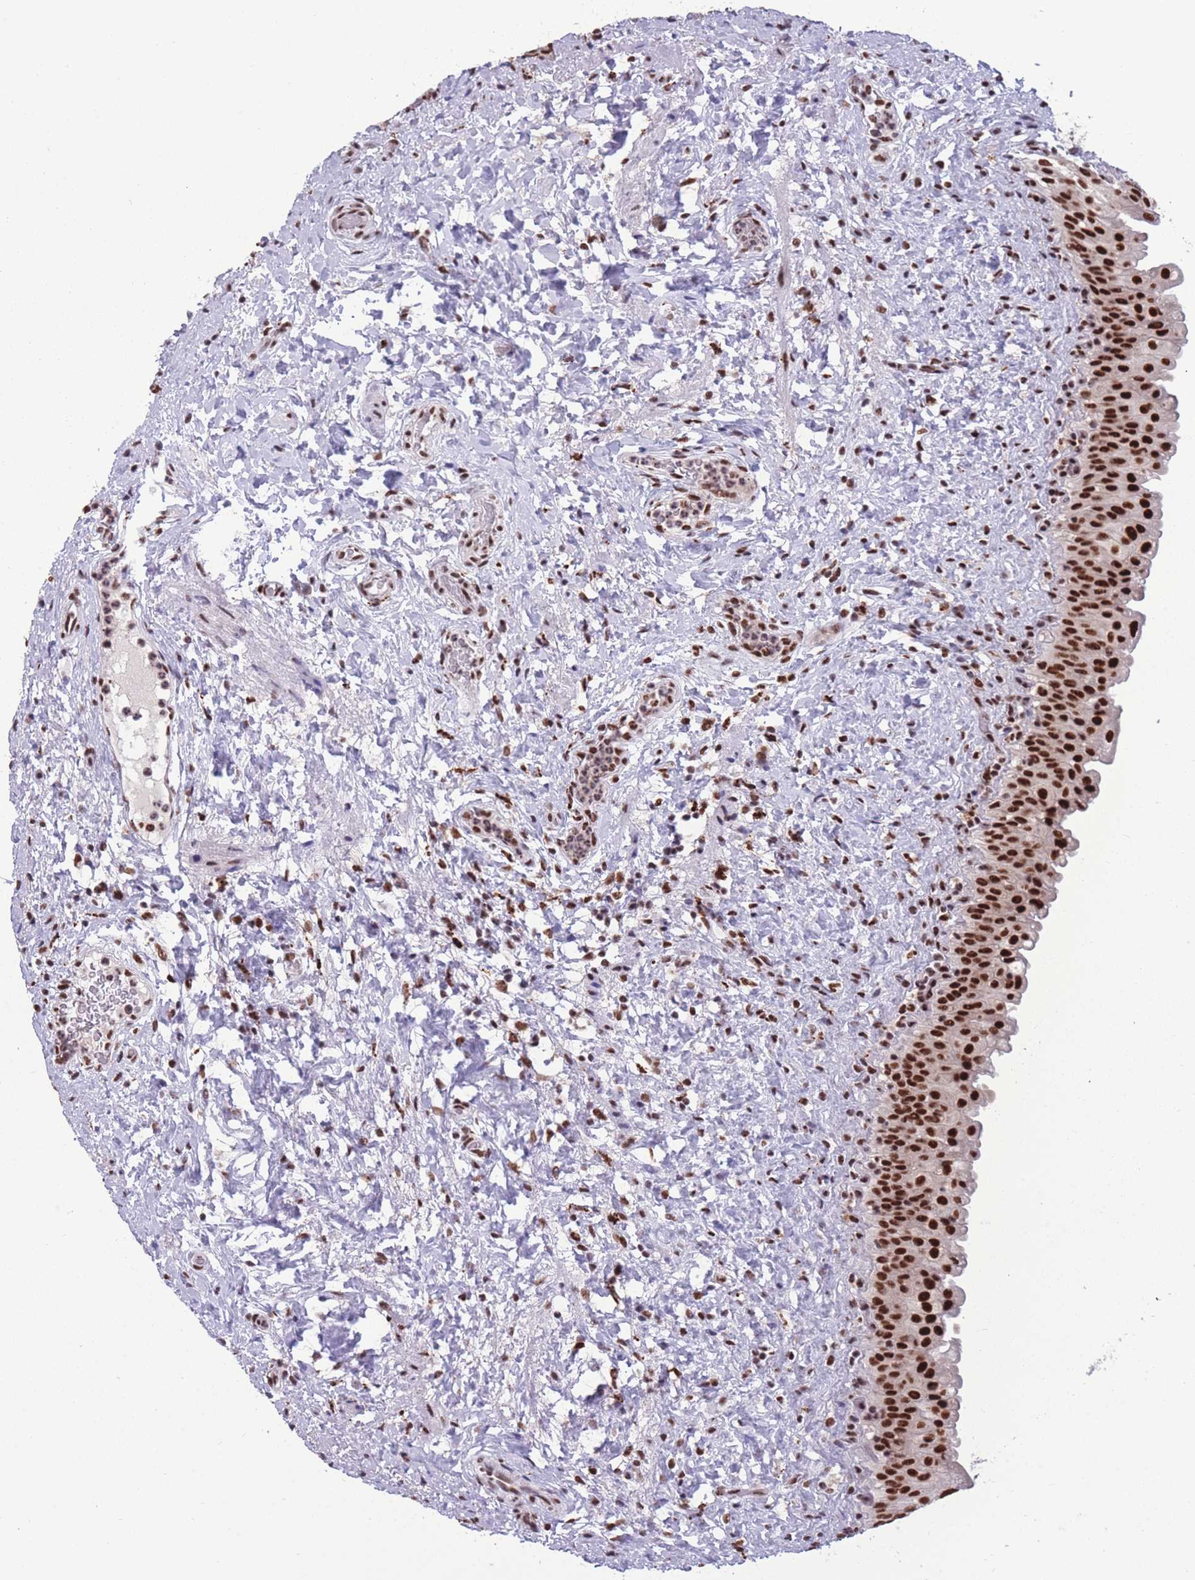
{"staining": {"intensity": "strong", "quantity": ">75%", "location": "nuclear"}, "tissue": "urinary bladder", "cell_type": "Urothelial cells", "image_type": "normal", "snomed": [{"axis": "morphology", "description": "Normal tissue, NOS"}, {"axis": "topography", "description": "Urinary bladder"}], "caption": "Immunohistochemistry (IHC) staining of unremarkable urinary bladder, which displays high levels of strong nuclear staining in approximately >75% of urothelial cells indicating strong nuclear protein positivity. The staining was performed using DAB (brown) for protein detection and nuclei were counterstained in hematoxylin (blue).", "gene": "PRPF19", "patient": {"sex": "female", "age": 27}}